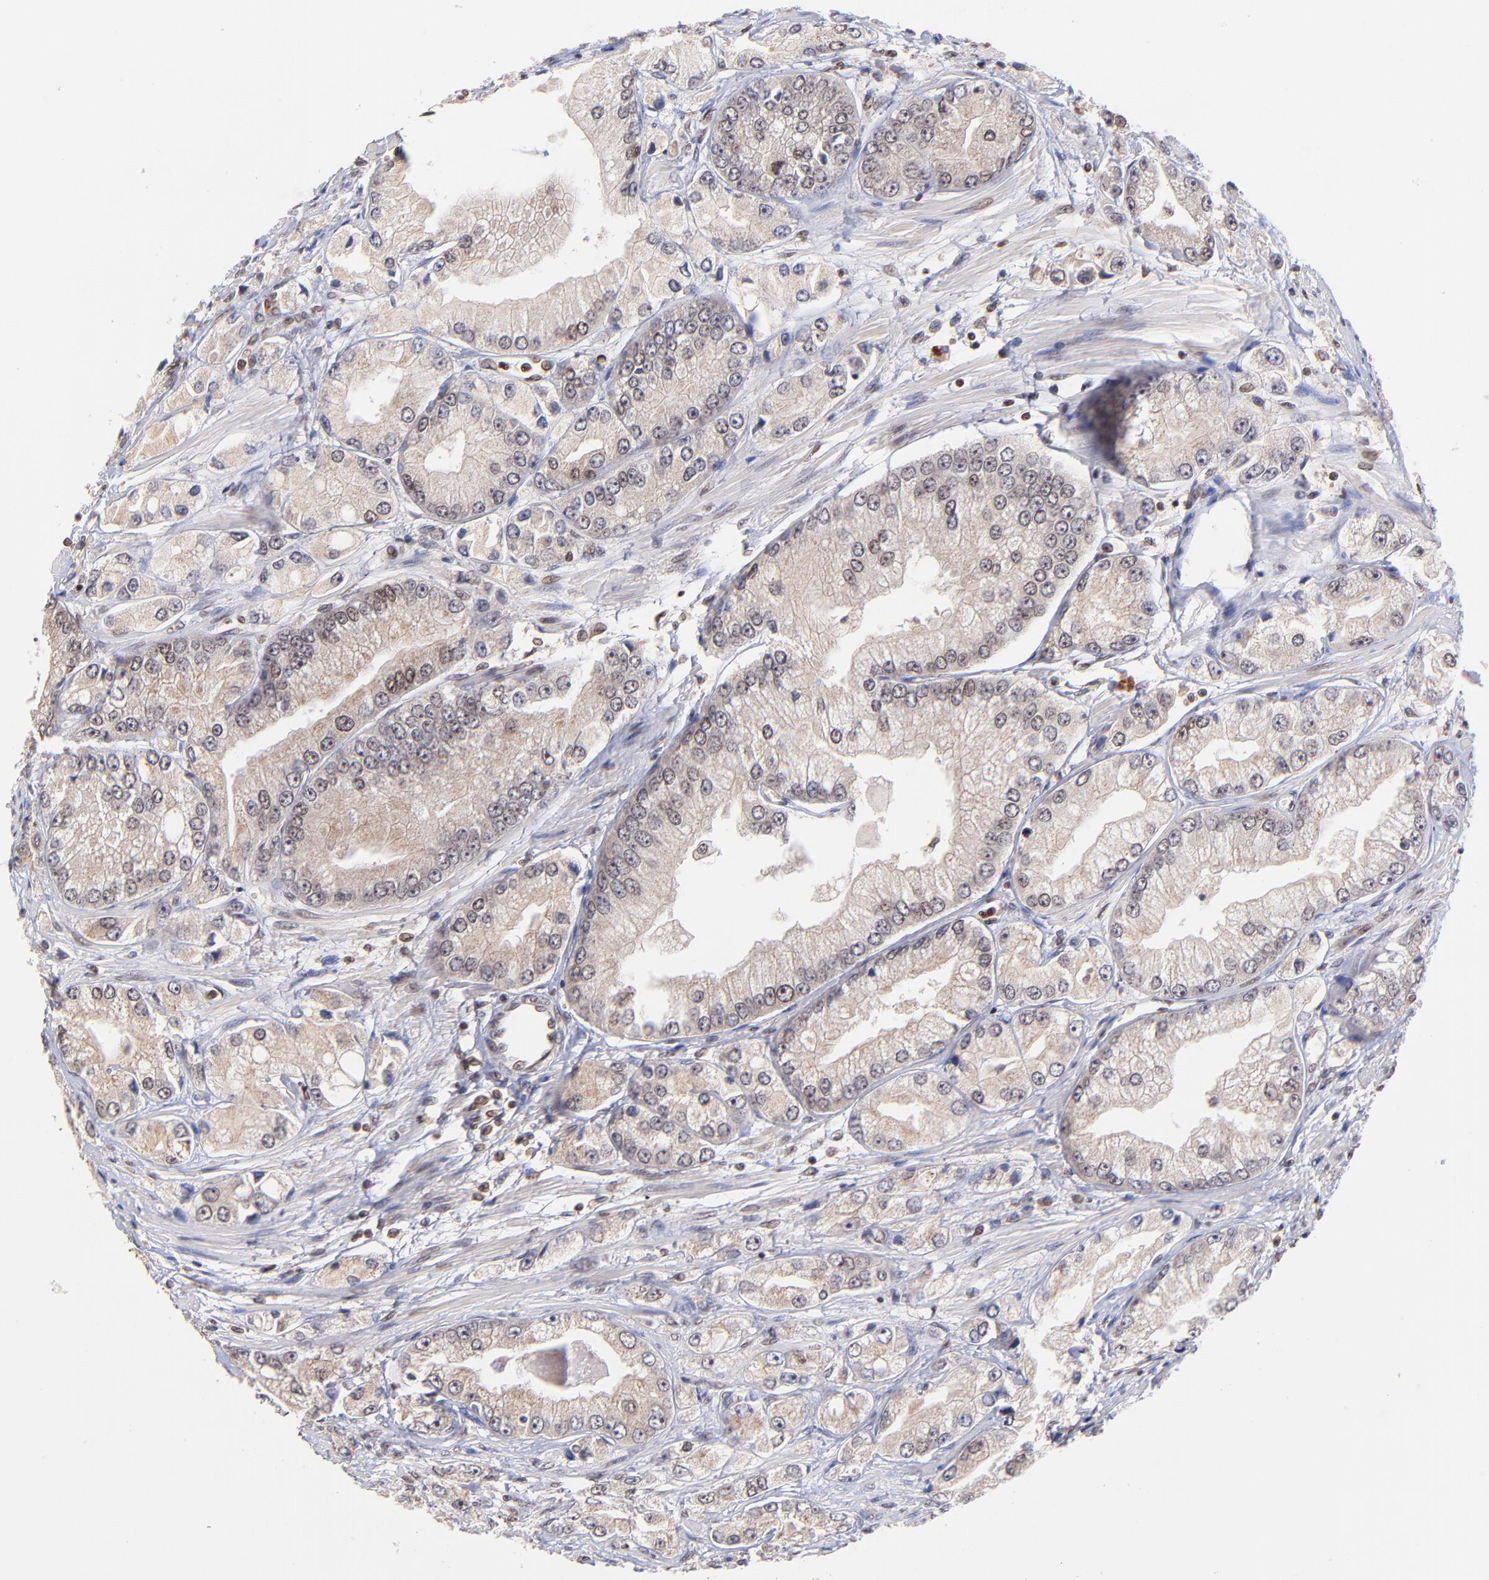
{"staining": {"intensity": "moderate", "quantity": ">75%", "location": "cytoplasmic/membranous,nuclear"}, "tissue": "prostate cancer", "cell_type": "Tumor cells", "image_type": "cancer", "snomed": [{"axis": "morphology", "description": "Adenocarcinoma, Medium grade"}, {"axis": "topography", "description": "Prostate"}], "caption": "Immunohistochemistry (DAB) staining of human medium-grade adenocarcinoma (prostate) demonstrates moderate cytoplasmic/membranous and nuclear protein expression in approximately >75% of tumor cells.", "gene": "WDR25", "patient": {"sex": "male", "age": 72}}